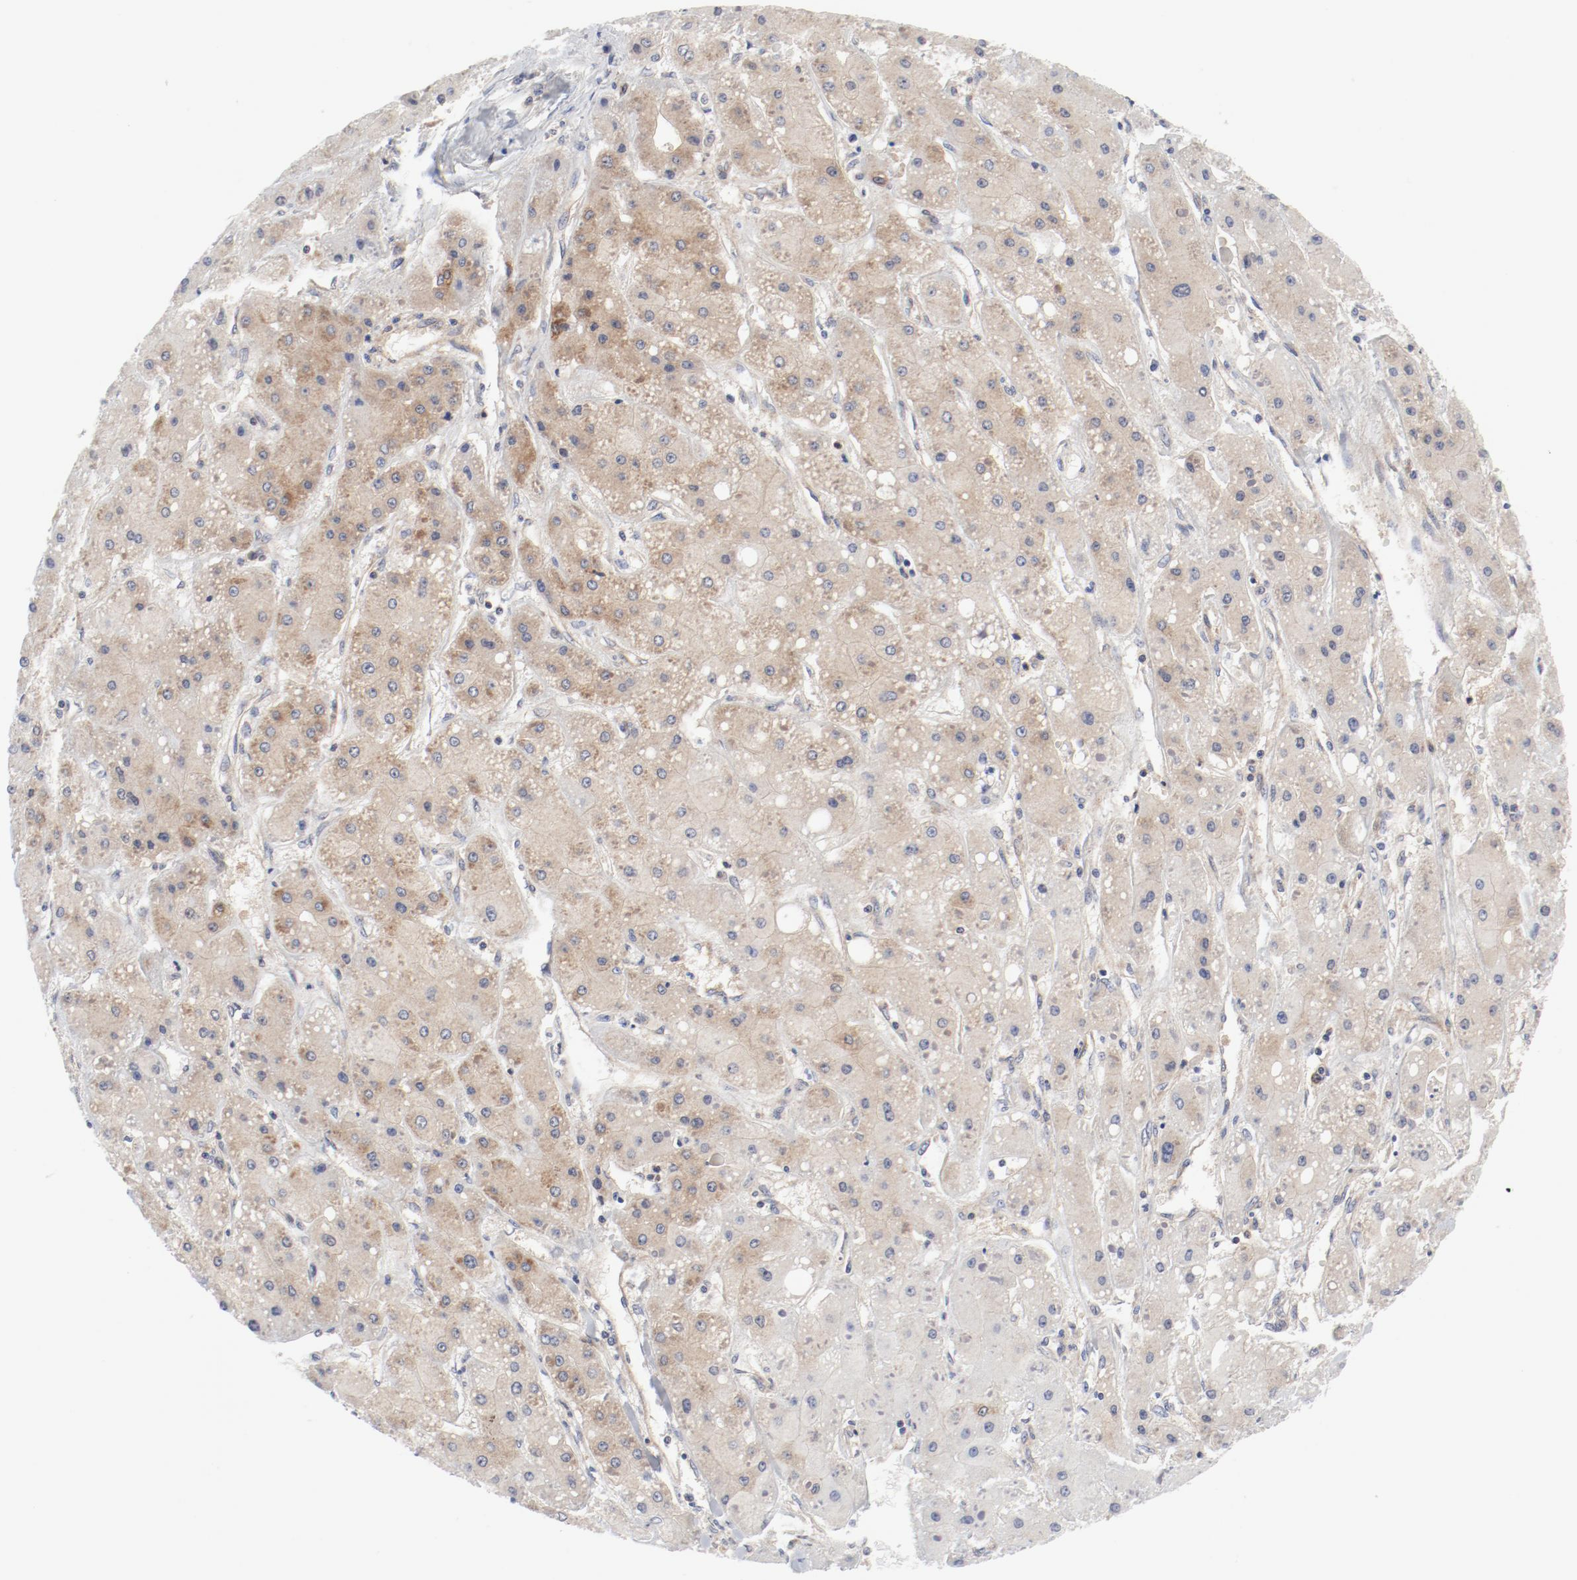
{"staining": {"intensity": "weak", "quantity": ">75%", "location": "cytoplasmic/membranous"}, "tissue": "liver cancer", "cell_type": "Tumor cells", "image_type": "cancer", "snomed": [{"axis": "morphology", "description": "Carcinoma, Hepatocellular, NOS"}, {"axis": "topography", "description": "Liver"}], "caption": "Protein staining shows weak cytoplasmic/membranous staining in approximately >75% of tumor cells in liver cancer.", "gene": "BAD", "patient": {"sex": "female", "age": 52}}